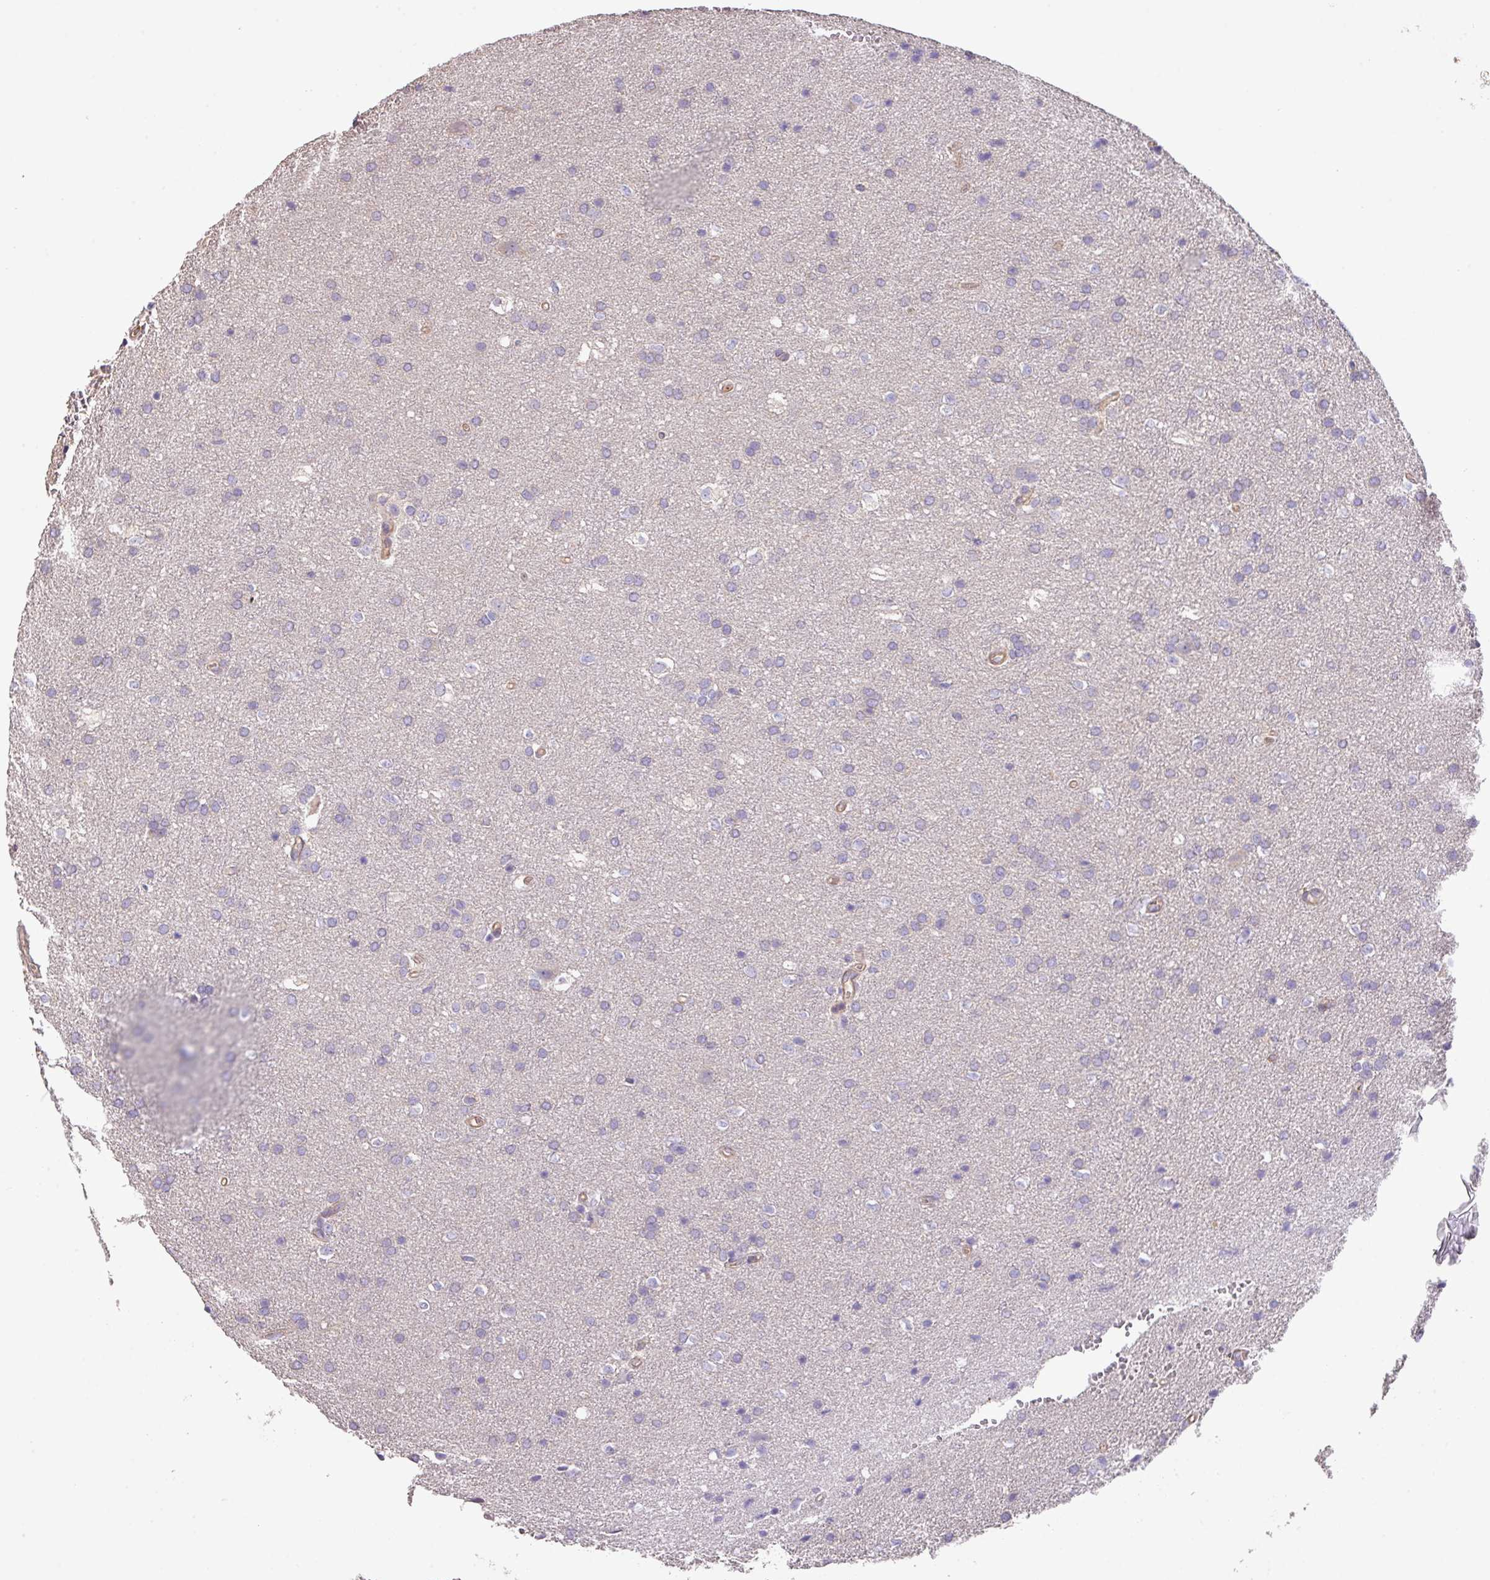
{"staining": {"intensity": "negative", "quantity": "none", "location": "none"}, "tissue": "glioma", "cell_type": "Tumor cells", "image_type": "cancer", "snomed": [{"axis": "morphology", "description": "Glioma, malignant, Low grade"}, {"axis": "topography", "description": "Brain"}], "caption": "This photomicrograph is of glioma stained with immunohistochemistry to label a protein in brown with the nuclei are counter-stained blue. There is no expression in tumor cells. (Immunohistochemistry, brightfield microscopy, high magnification).", "gene": "CALML4", "patient": {"sex": "female", "age": 34}}